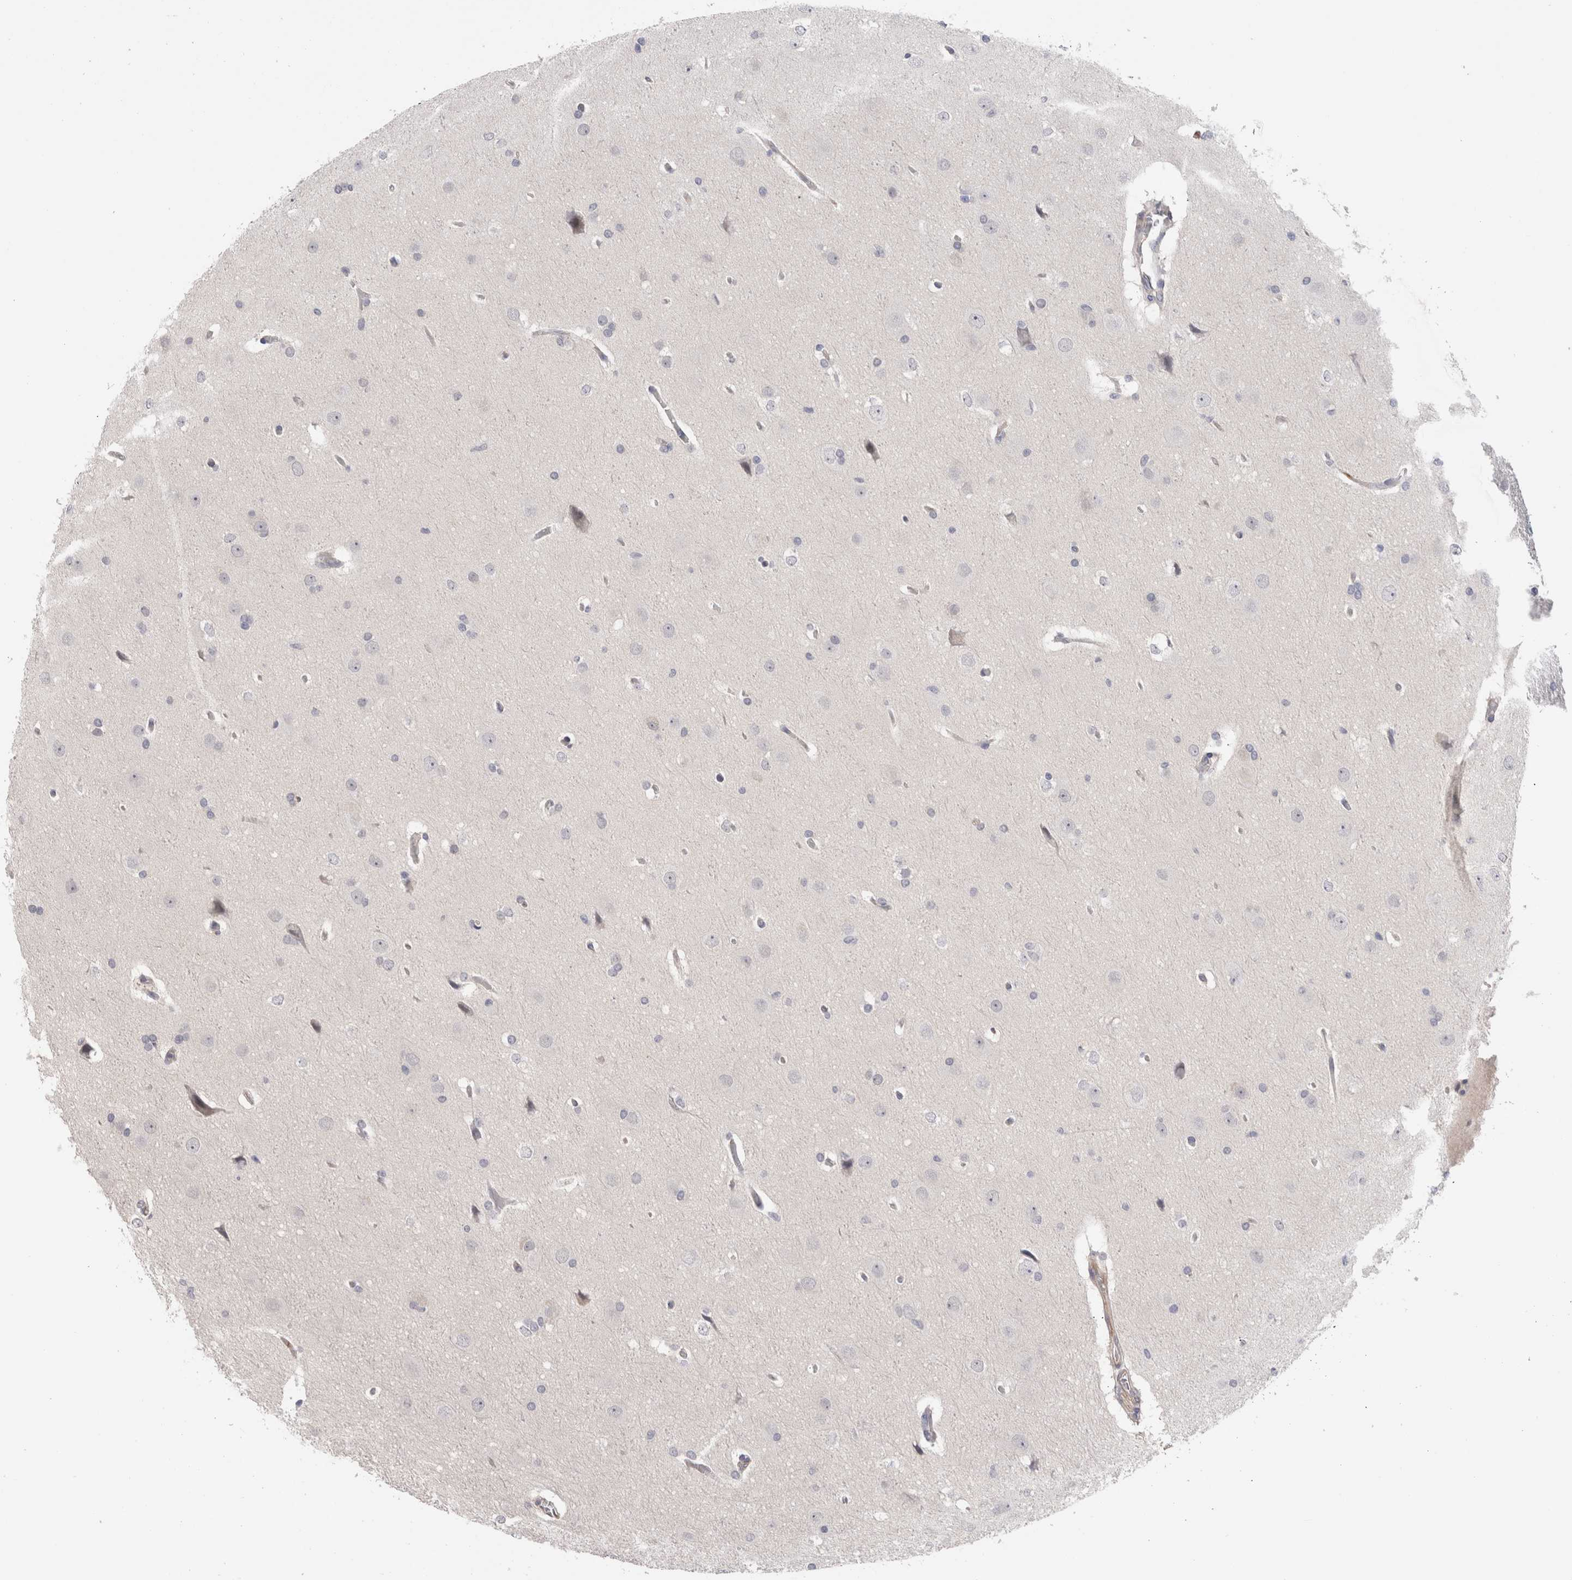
{"staining": {"intensity": "negative", "quantity": "none", "location": "none"}, "tissue": "glioma", "cell_type": "Tumor cells", "image_type": "cancer", "snomed": [{"axis": "morphology", "description": "Glioma, malignant, Low grade"}, {"axis": "topography", "description": "Brain"}], "caption": "Tumor cells are negative for protein expression in human malignant glioma (low-grade). Brightfield microscopy of immunohistochemistry (IHC) stained with DAB (brown) and hematoxylin (blue), captured at high magnification.", "gene": "CRYBG1", "patient": {"sex": "female", "age": 37}}